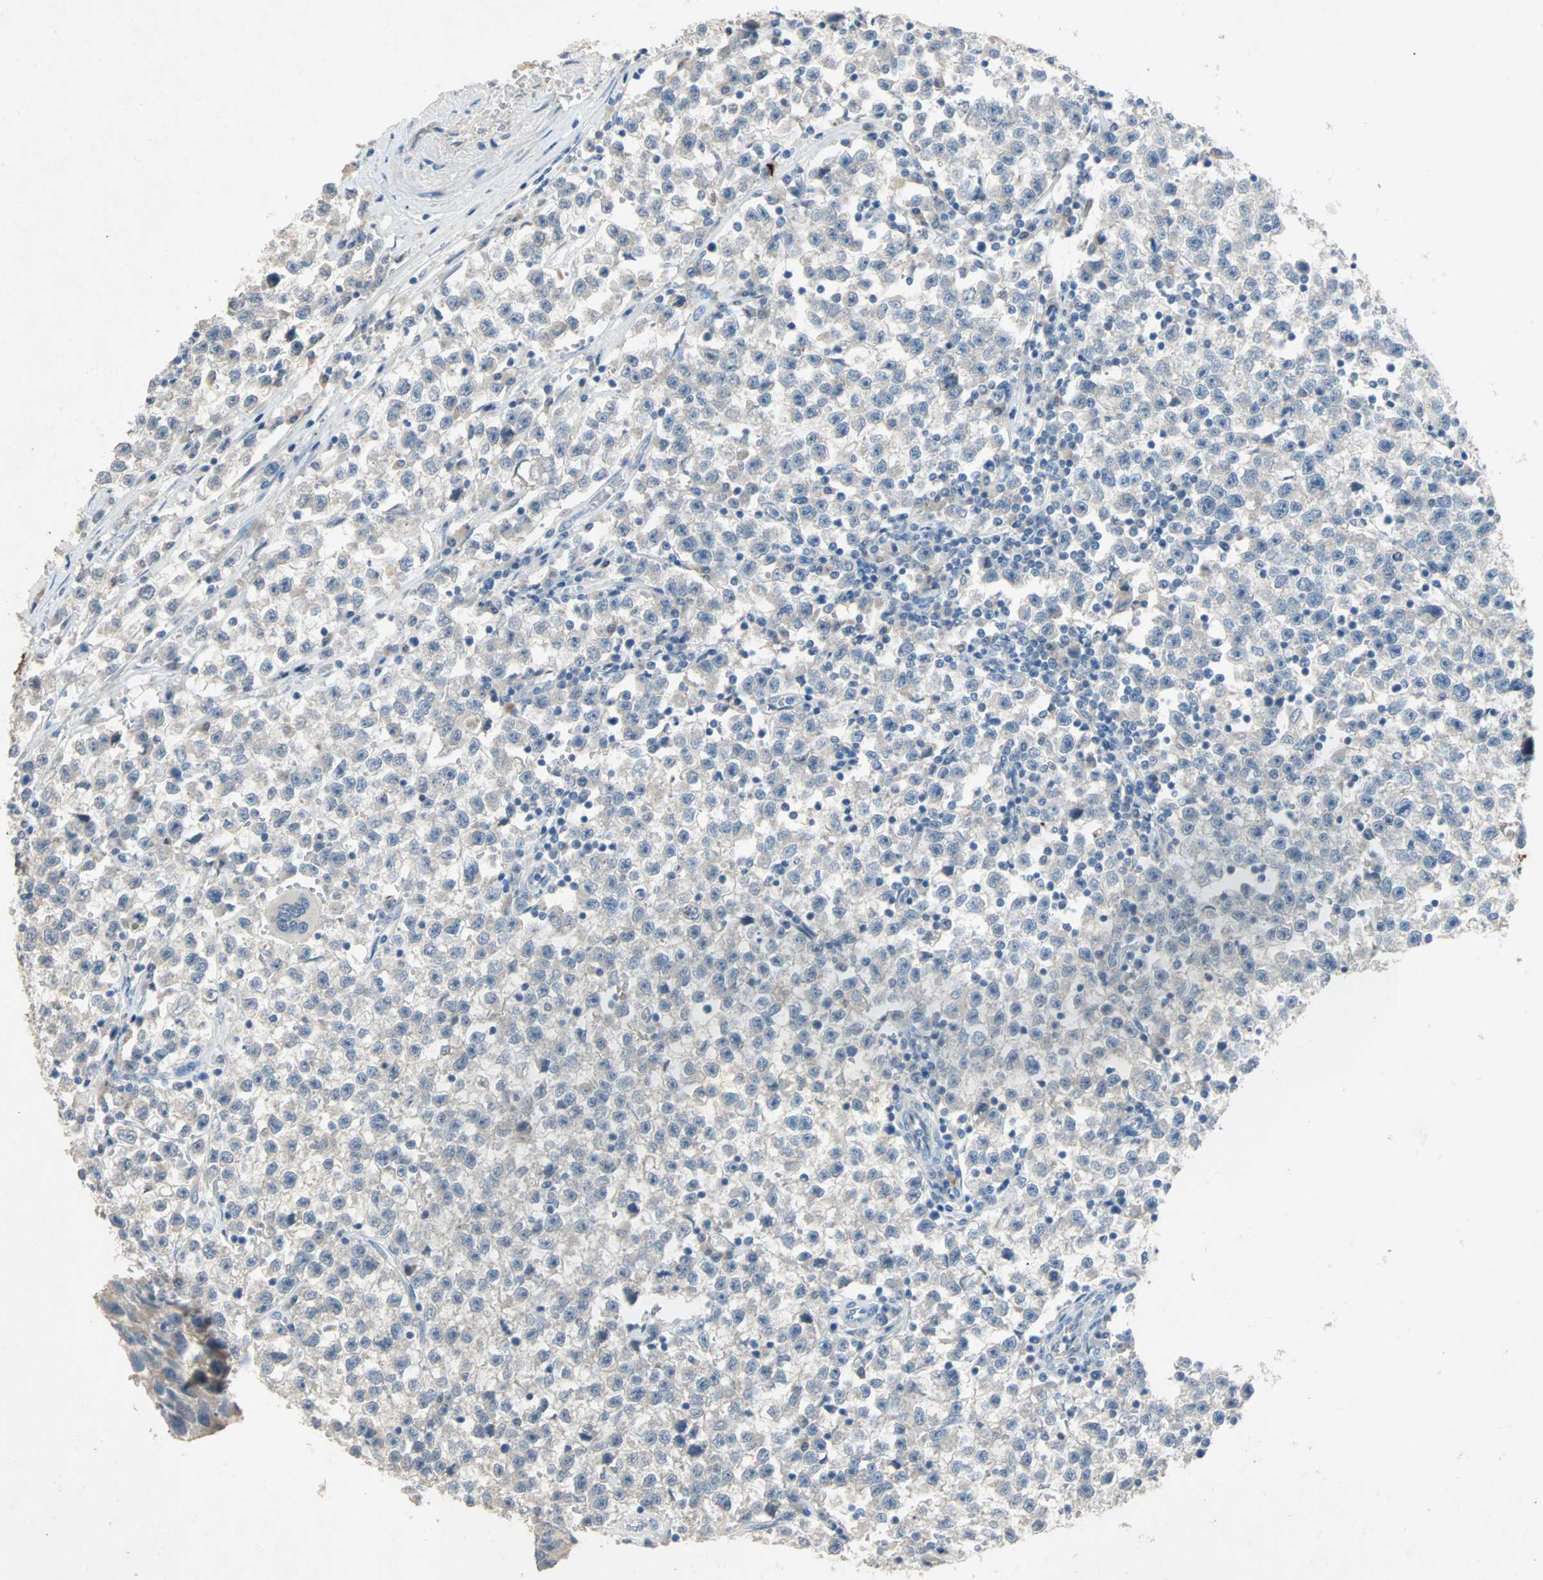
{"staining": {"intensity": "negative", "quantity": "none", "location": "none"}, "tissue": "testis cancer", "cell_type": "Tumor cells", "image_type": "cancer", "snomed": [{"axis": "morphology", "description": "Seminoma, NOS"}, {"axis": "topography", "description": "Testis"}], "caption": "Tumor cells are negative for protein expression in human seminoma (testis).", "gene": "PCDHB2", "patient": {"sex": "male", "age": 22}}